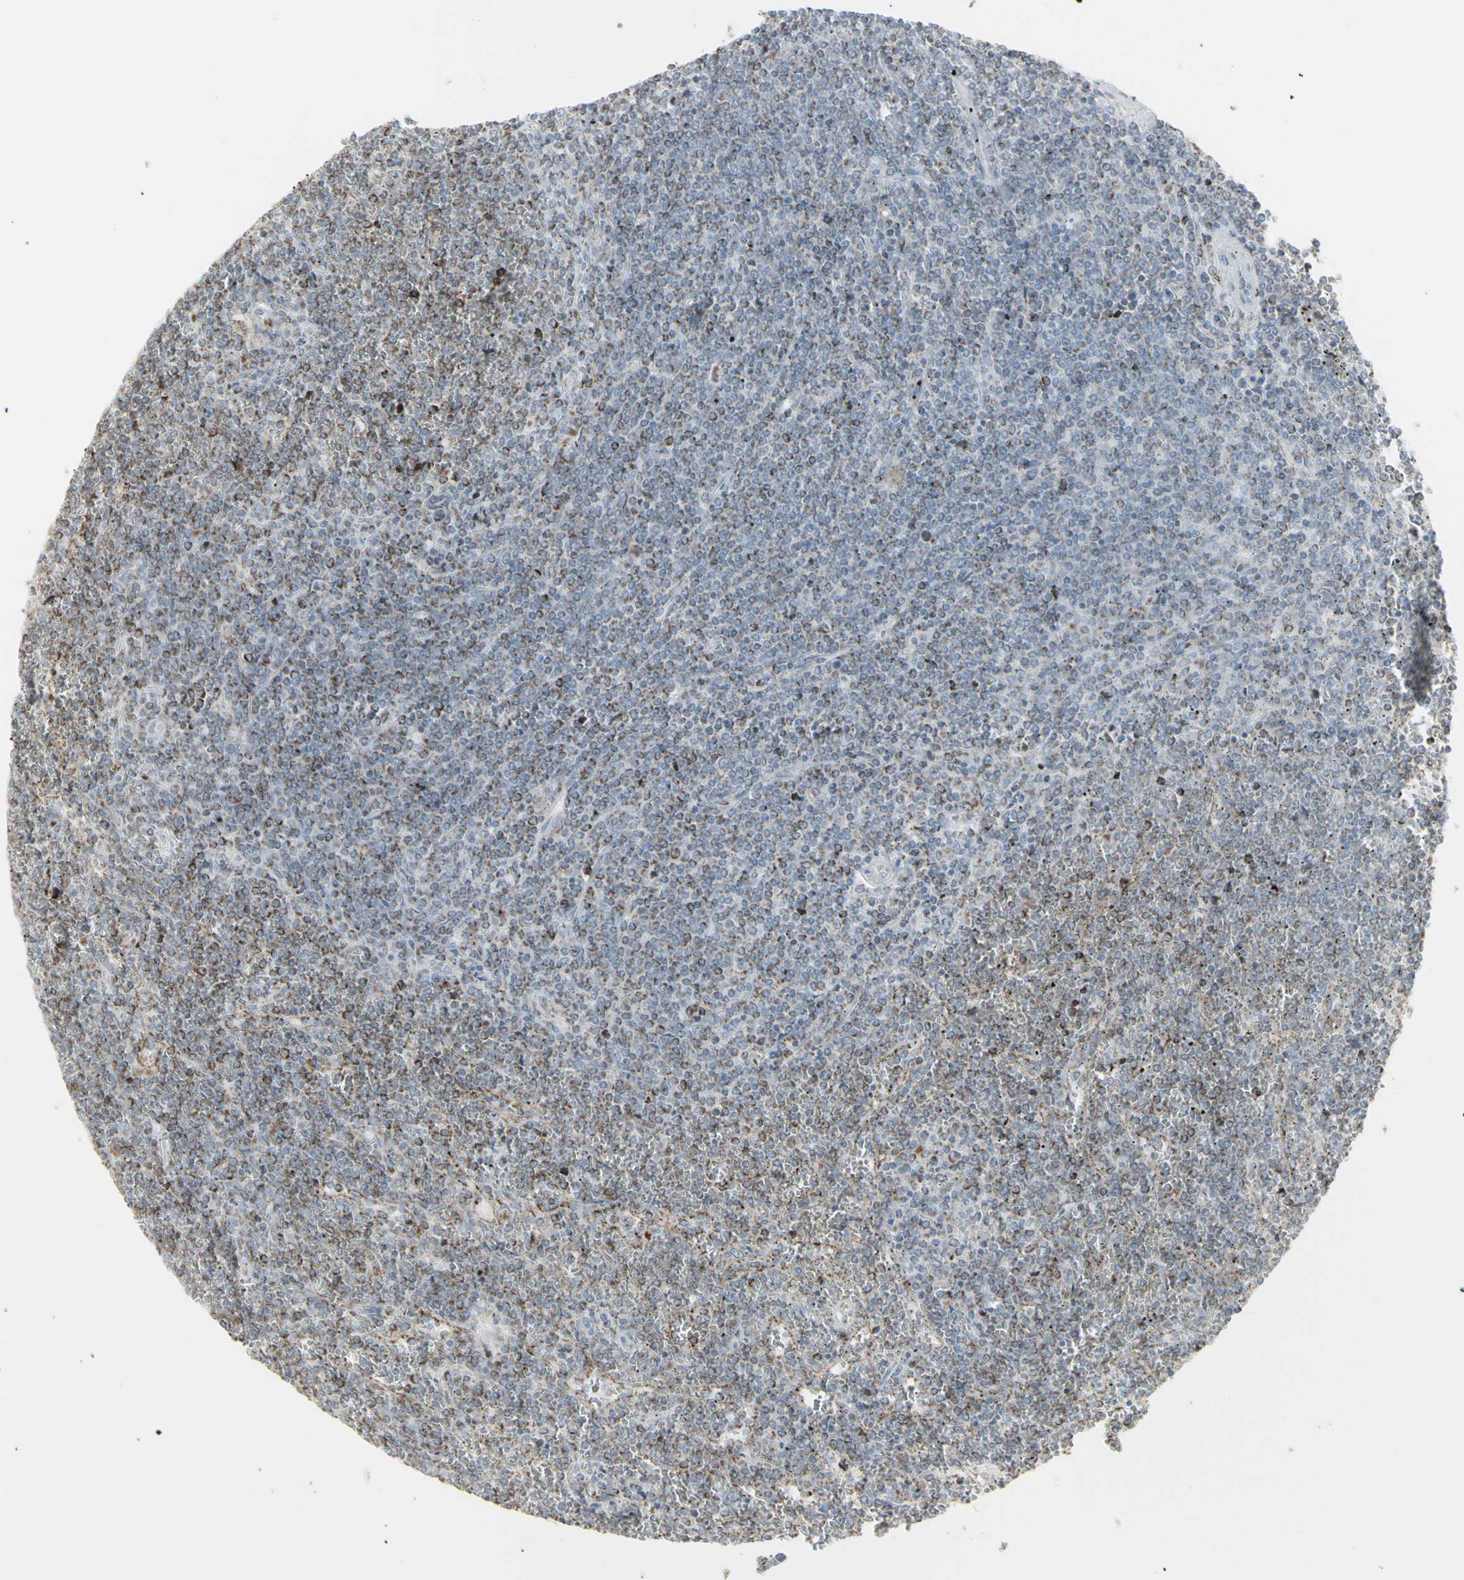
{"staining": {"intensity": "weak", "quantity": "25%-75%", "location": "cytoplasmic/membranous"}, "tissue": "lymphoma", "cell_type": "Tumor cells", "image_type": "cancer", "snomed": [{"axis": "morphology", "description": "Malignant lymphoma, non-Hodgkin's type, Low grade"}, {"axis": "topography", "description": "Spleen"}], "caption": "An immunohistochemistry (IHC) micrograph of neoplastic tissue is shown. Protein staining in brown shows weak cytoplasmic/membranous positivity in low-grade malignant lymphoma, non-Hodgkin's type within tumor cells.", "gene": "PLGRKT", "patient": {"sex": "female", "age": 19}}